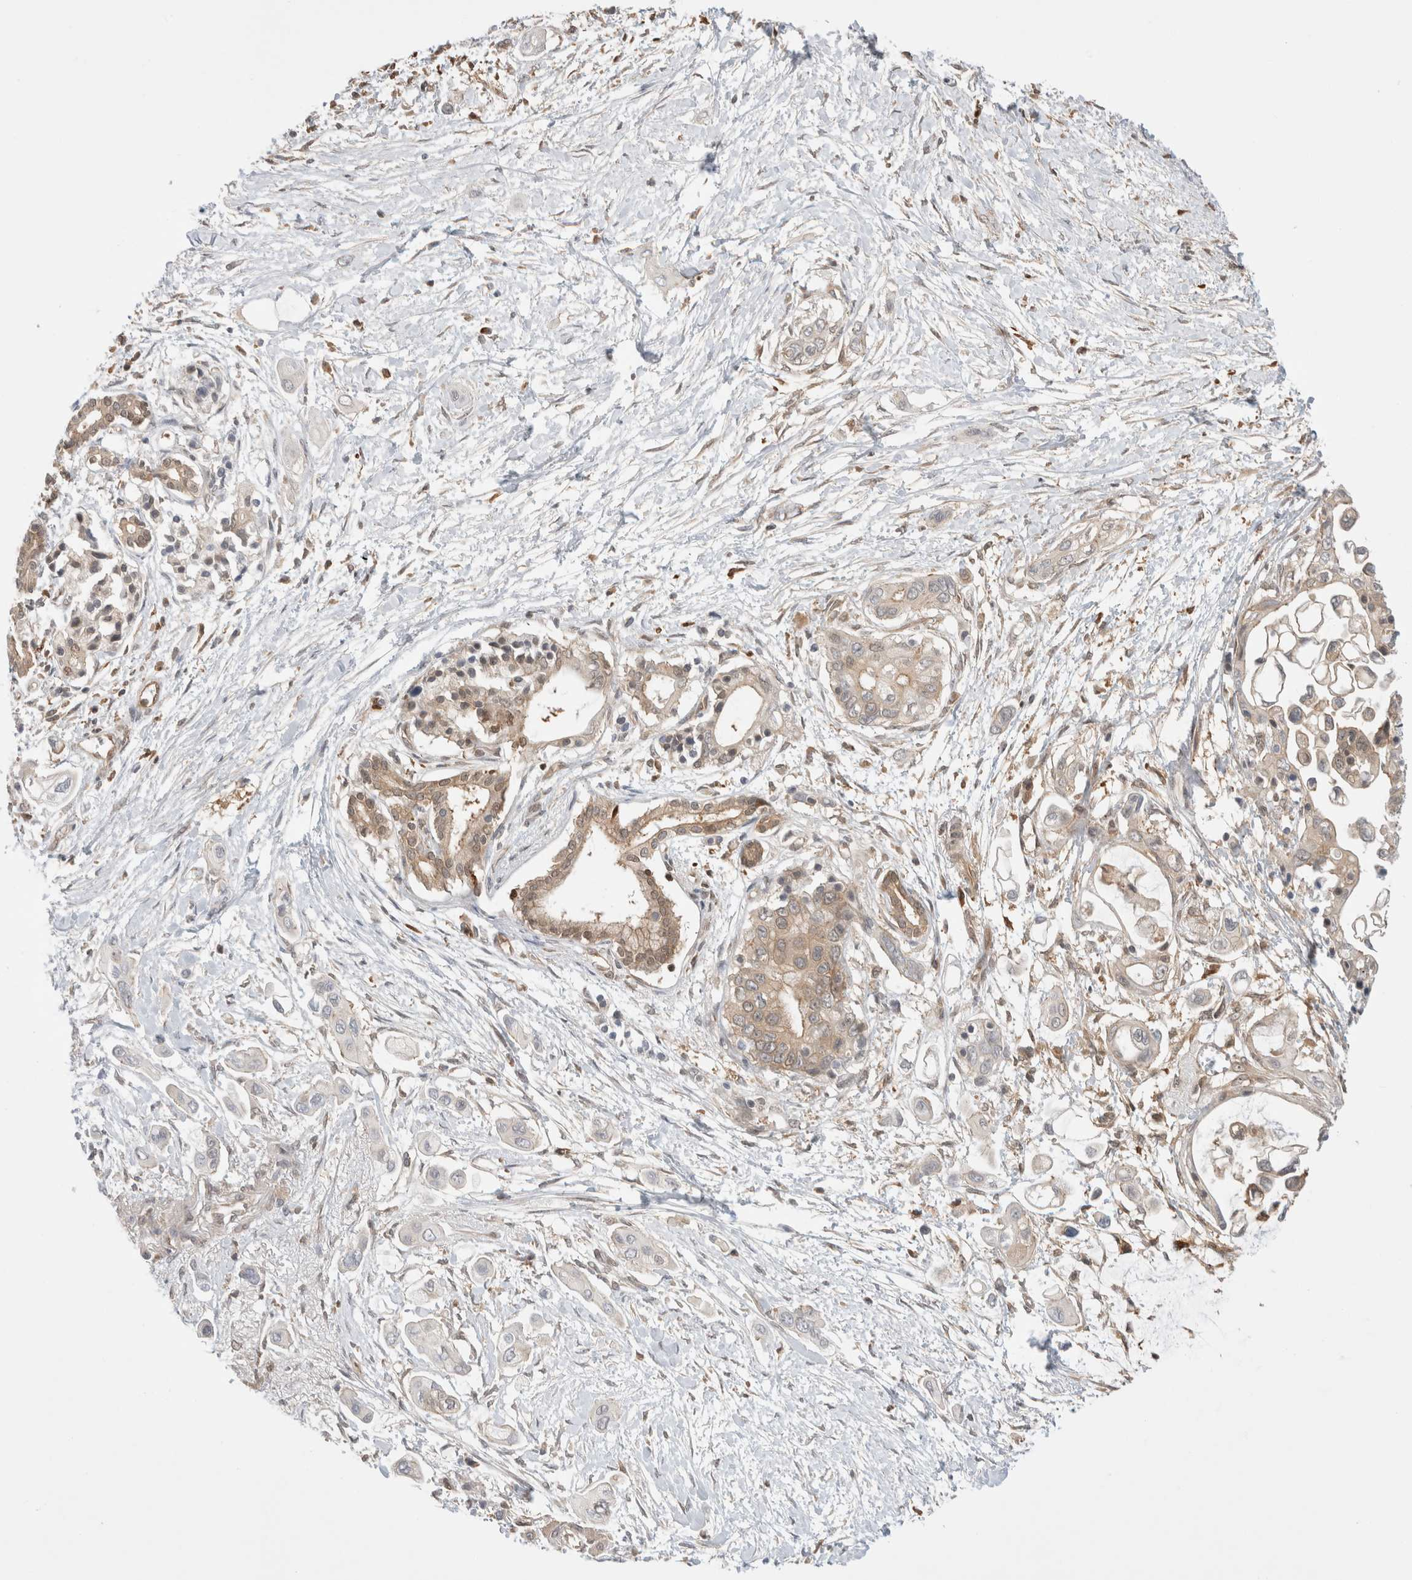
{"staining": {"intensity": "weak", "quantity": "25%-75%", "location": "cytoplasmic/membranous"}, "tissue": "pancreatic cancer", "cell_type": "Tumor cells", "image_type": "cancer", "snomed": [{"axis": "morphology", "description": "Adenocarcinoma, NOS"}, {"axis": "topography", "description": "Pancreas"}], "caption": "Protein staining by immunohistochemistry (IHC) reveals weak cytoplasmic/membranous positivity in about 25%-75% of tumor cells in pancreatic cancer.", "gene": "NFKB1", "patient": {"sex": "male", "age": 59}}